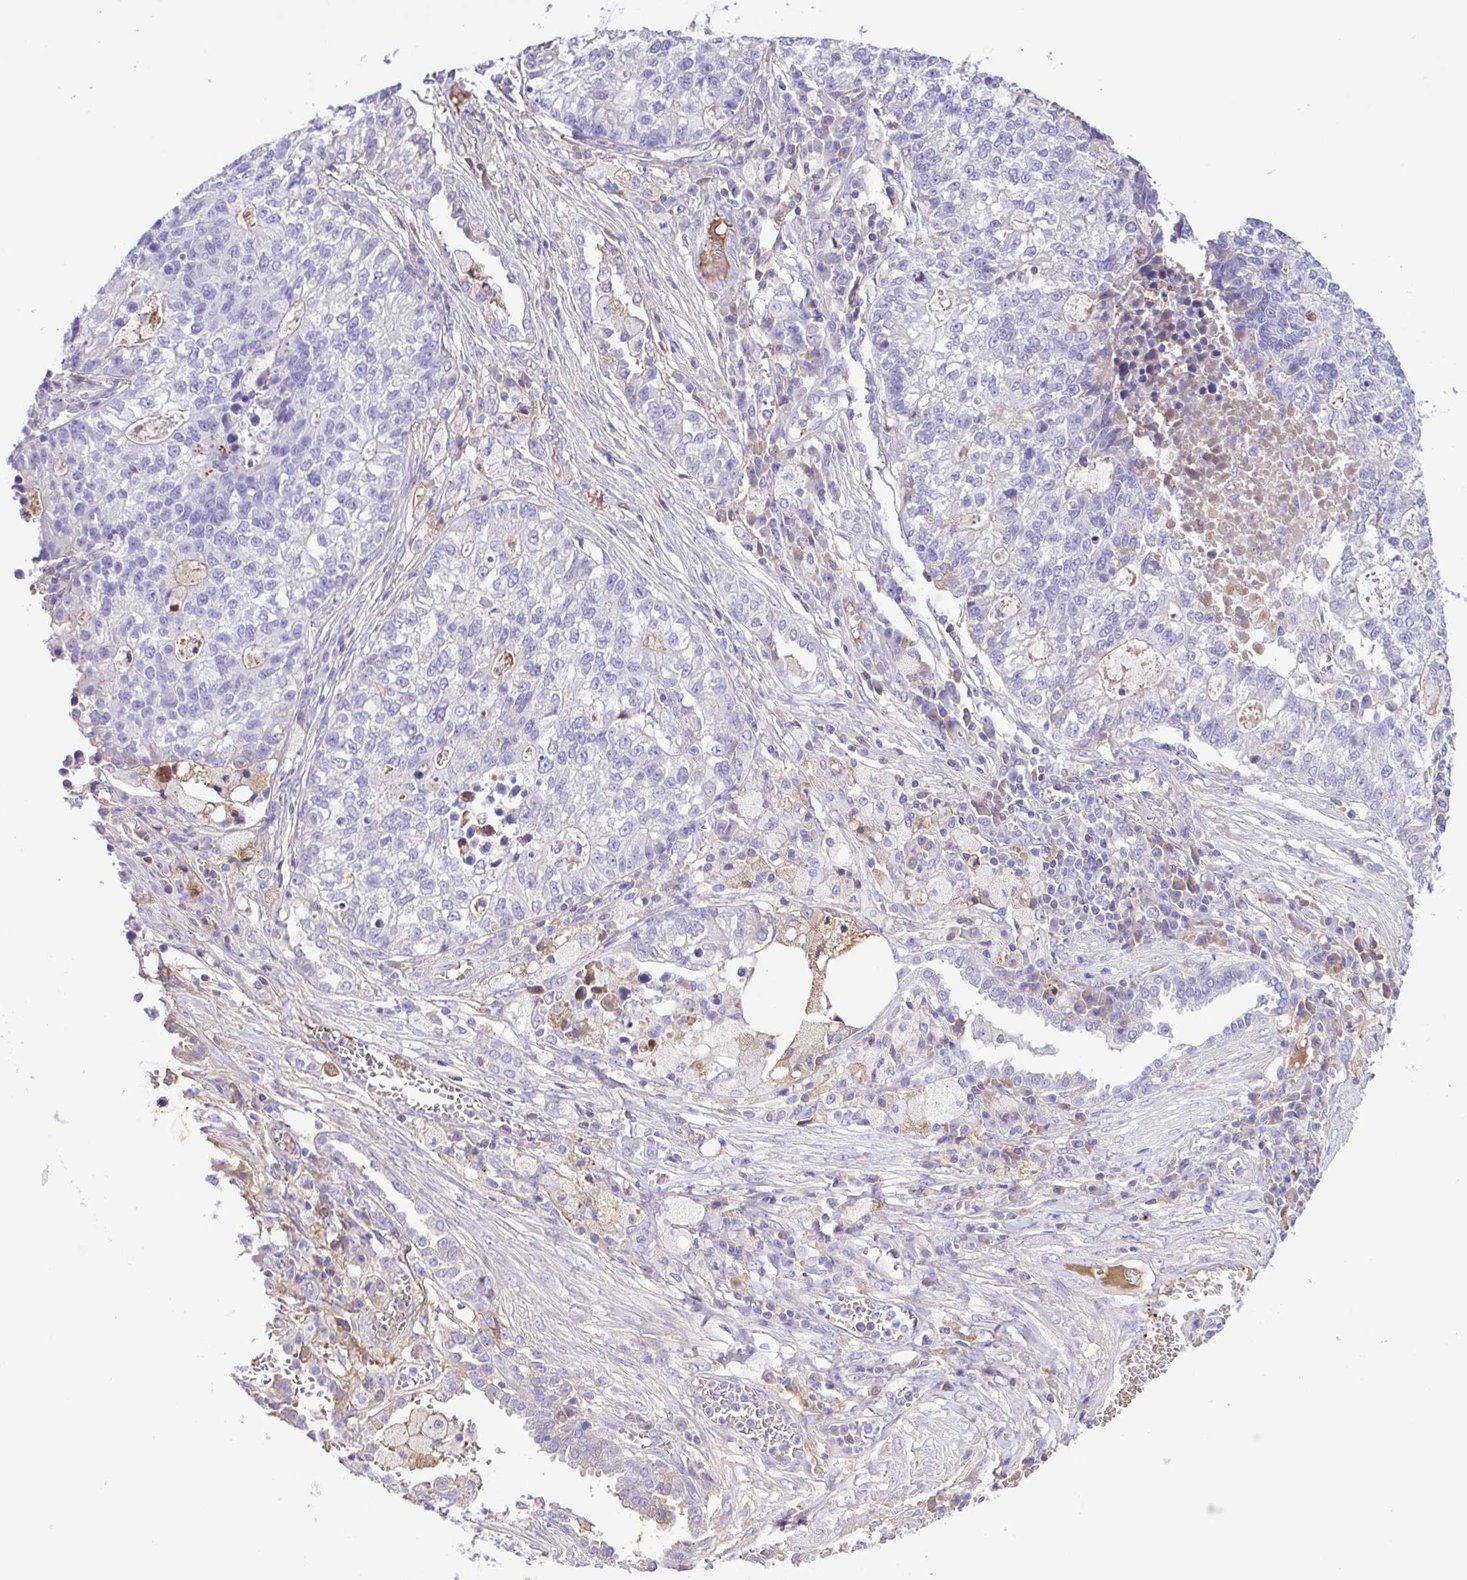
{"staining": {"intensity": "negative", "quantity": "none", "location": "none"}, "tissue": "lung cancer", "cell_type": "Tumor cells", "image_type": "cancer", "snomed": [{"axis": "morphology", "description": "Adenocarcinoma, NOS"}, {"axis": "topography", "description": "Lung"}], "caption": "The micrograph demonstrates no staining of tumor cells in lung cancer (adenocarcinoma).", "gene": "IGFL1", "patient": {"sex": "male", "age": 57}}